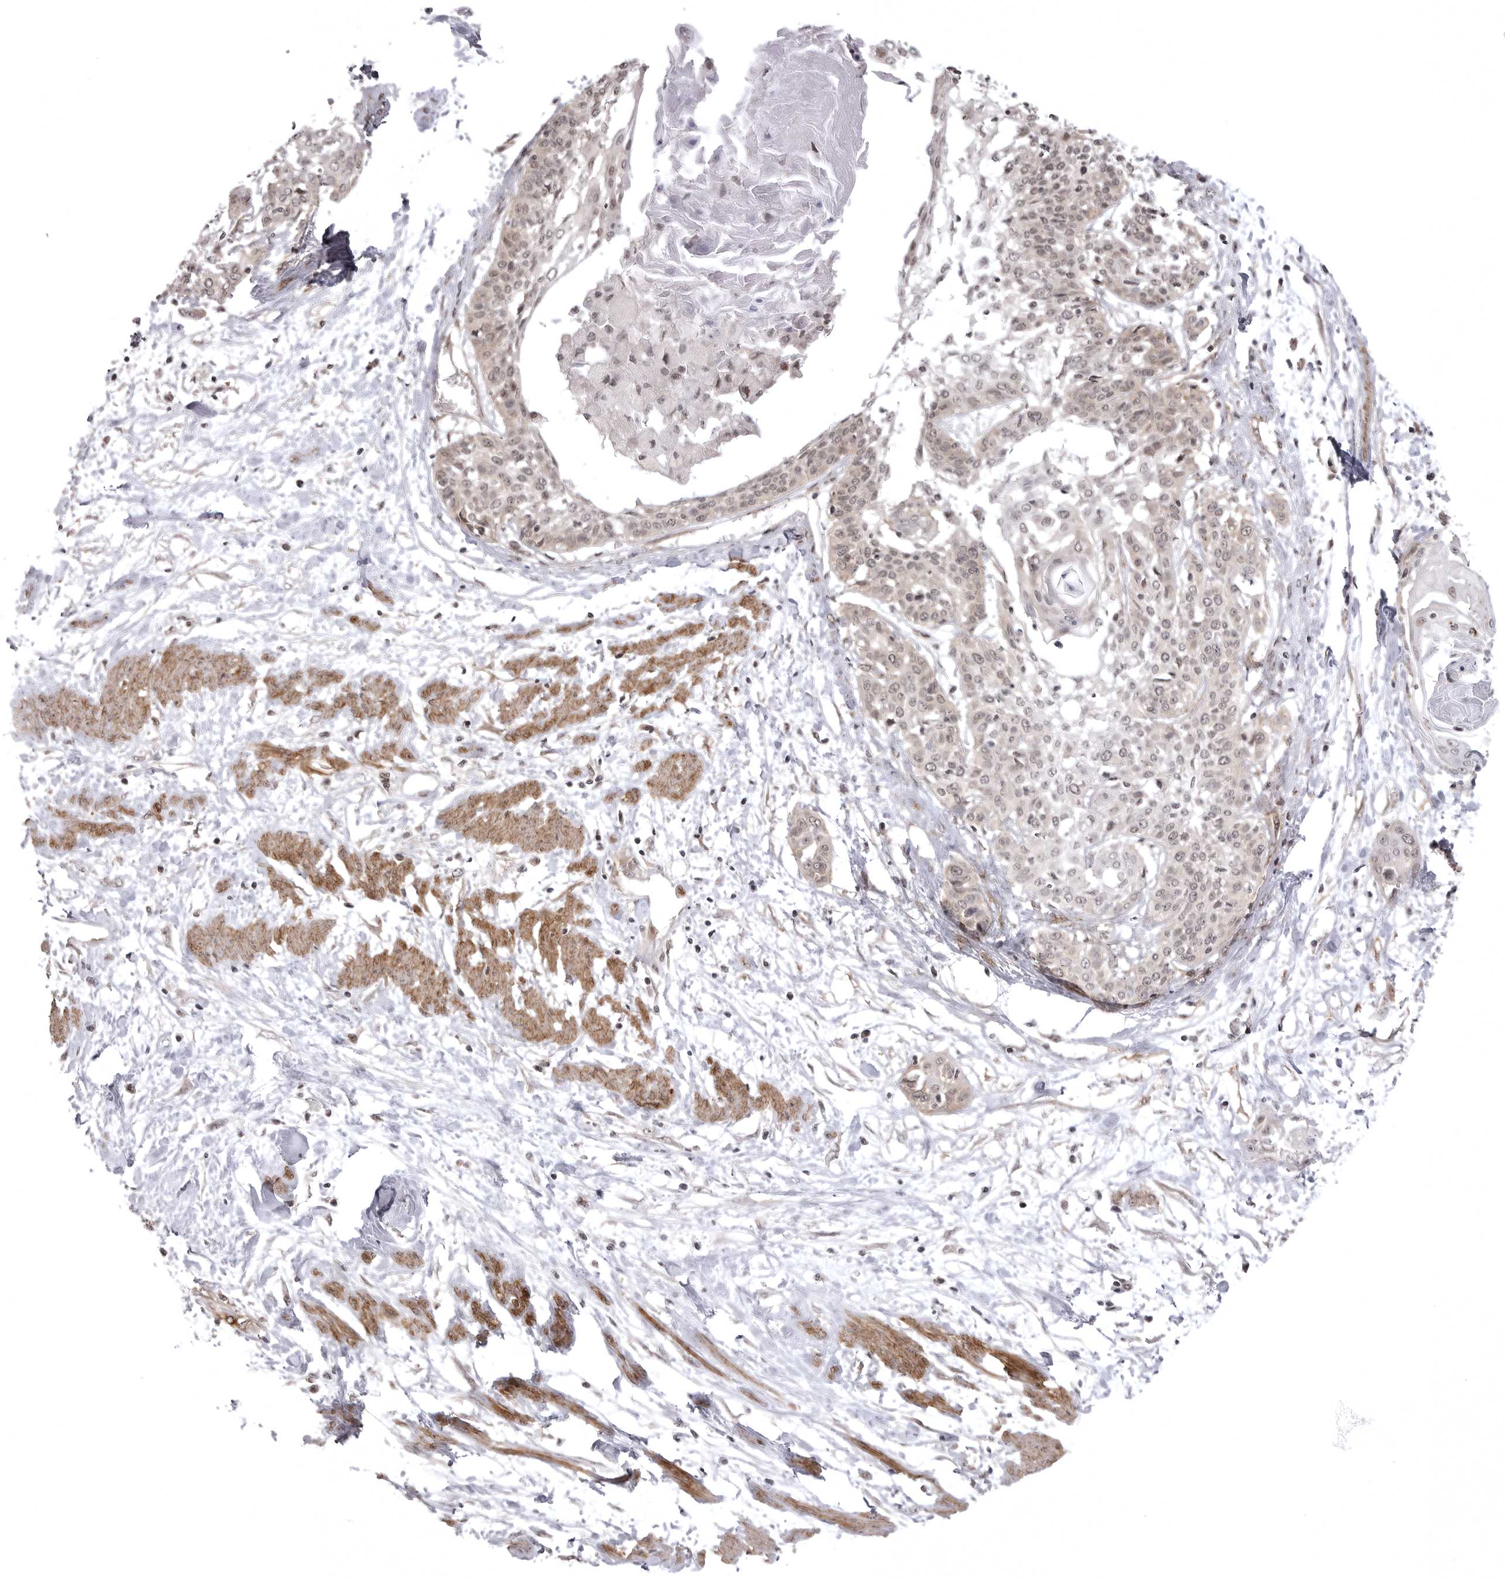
{"staining": {"intensity": "weak", "quantity": "25%-75%", "location": "cytoplasmic/membranous,nuclear"}, "tissue": "cervical cancer", "cell_type": "Tumor cells", "image_type": "cancer", "snomed": [{"axis": "morphology", "description": "Squamous cell carcinoma, NOS"}, {"axis": "topography", "description": "Cervix"}], "caption": "Squamous cell carcinoma (cervical) tissue displays weak cytoplasmic/membranous and nuclear positivity in about 25%-75% of tumor cells, visualized by immunohistochemistry.", "gene": "SORBS1", "patient": {"sex": "female", "age": 57}}